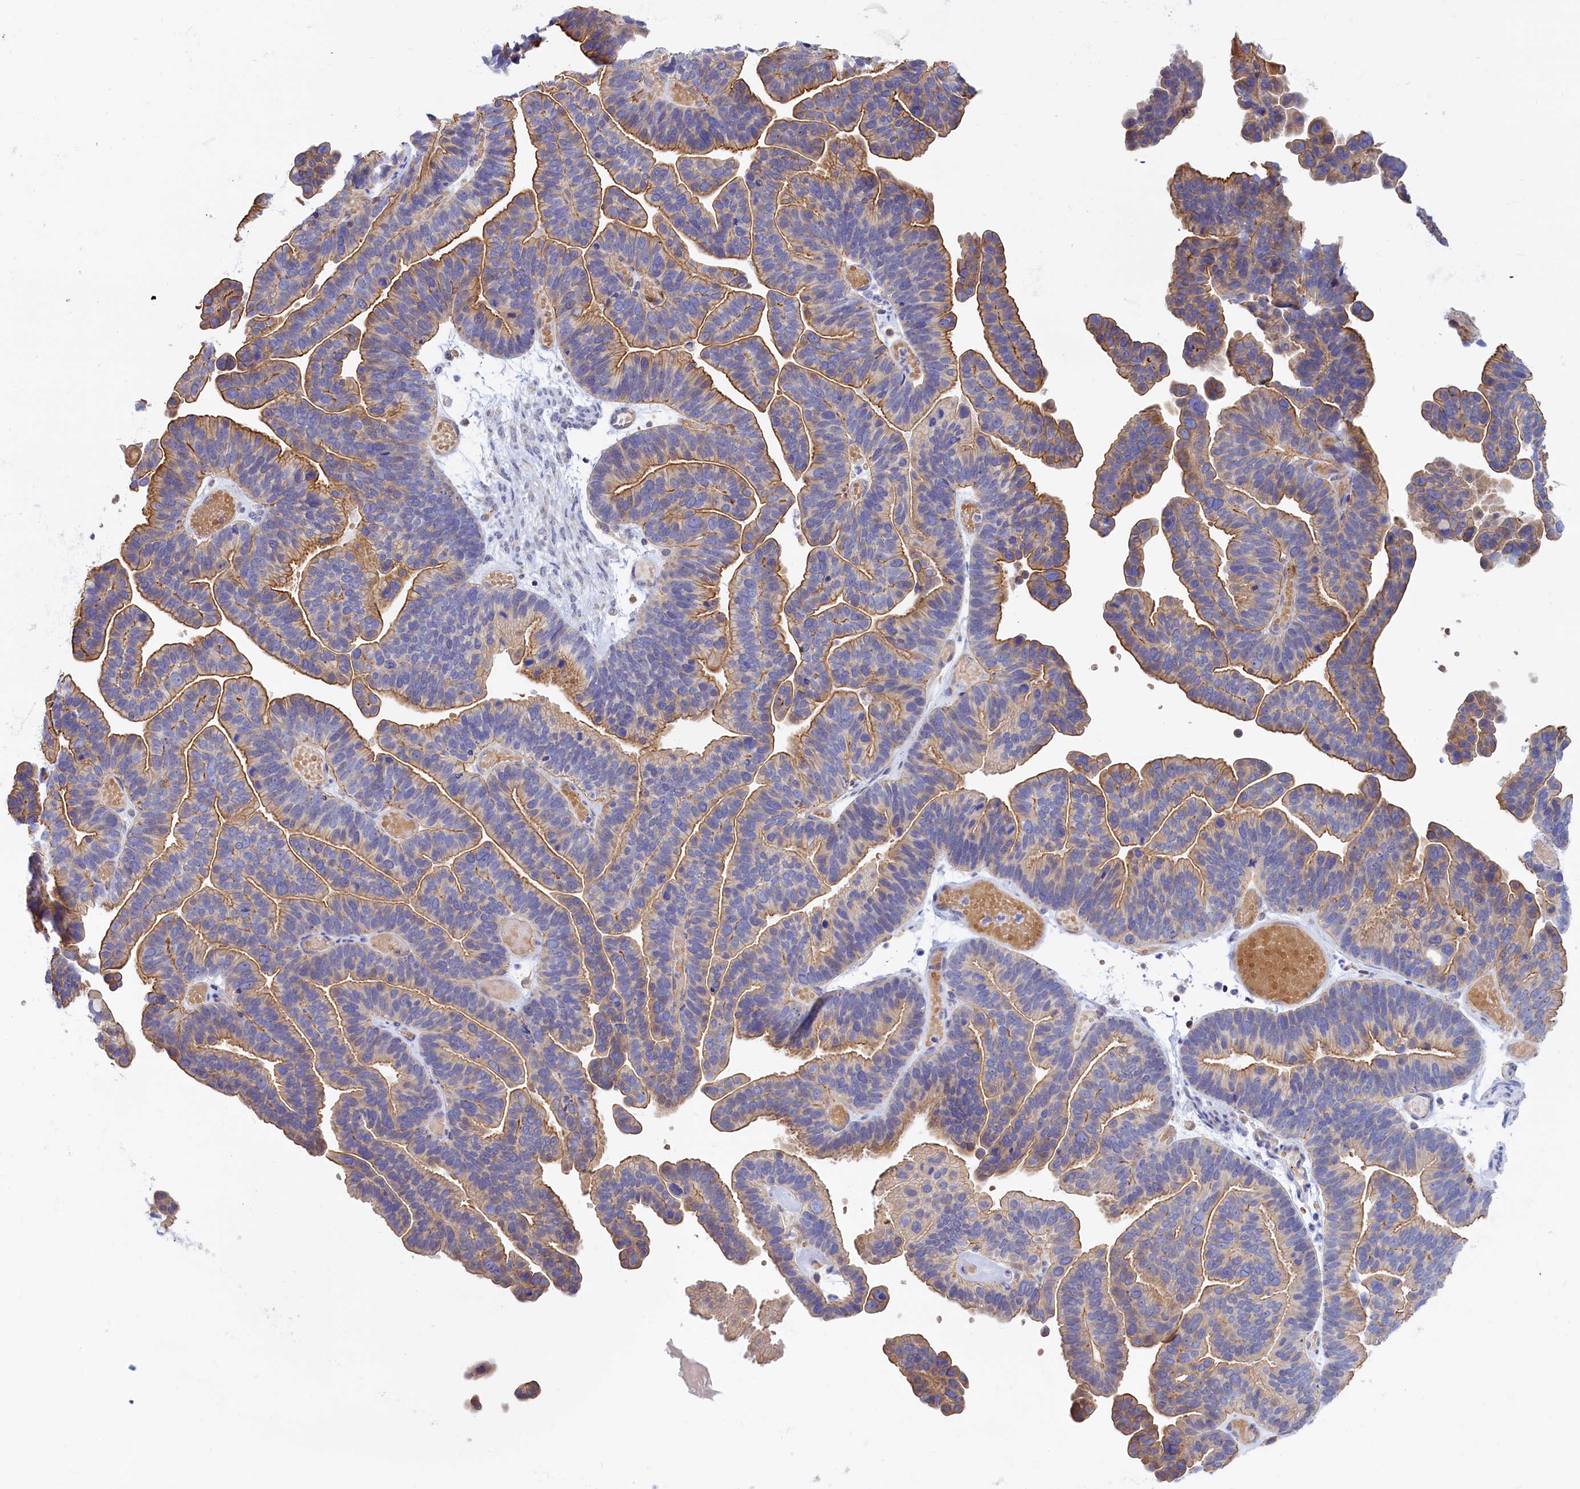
{"staining": {"intensity": "moderate", "quantity": "25%-75%", "location": "cytoplasmic/membranous"}, "tissue": "ovarian cancer", "cell_type": "Tumor cells", "image_type": "cancer", "snomed": [{"axis": "morphology", "description": "Cystadenocarcinoma, serous, NOS"}, {"axis": "topography", "description": "Ovary"}], "caption": "Ovarian serous cystadenocarcinoma stained with a protein marker shows moderate staining in tumor cells.", "gene": "ABCC12", "patient": {"sex": "female", "age": 56}}